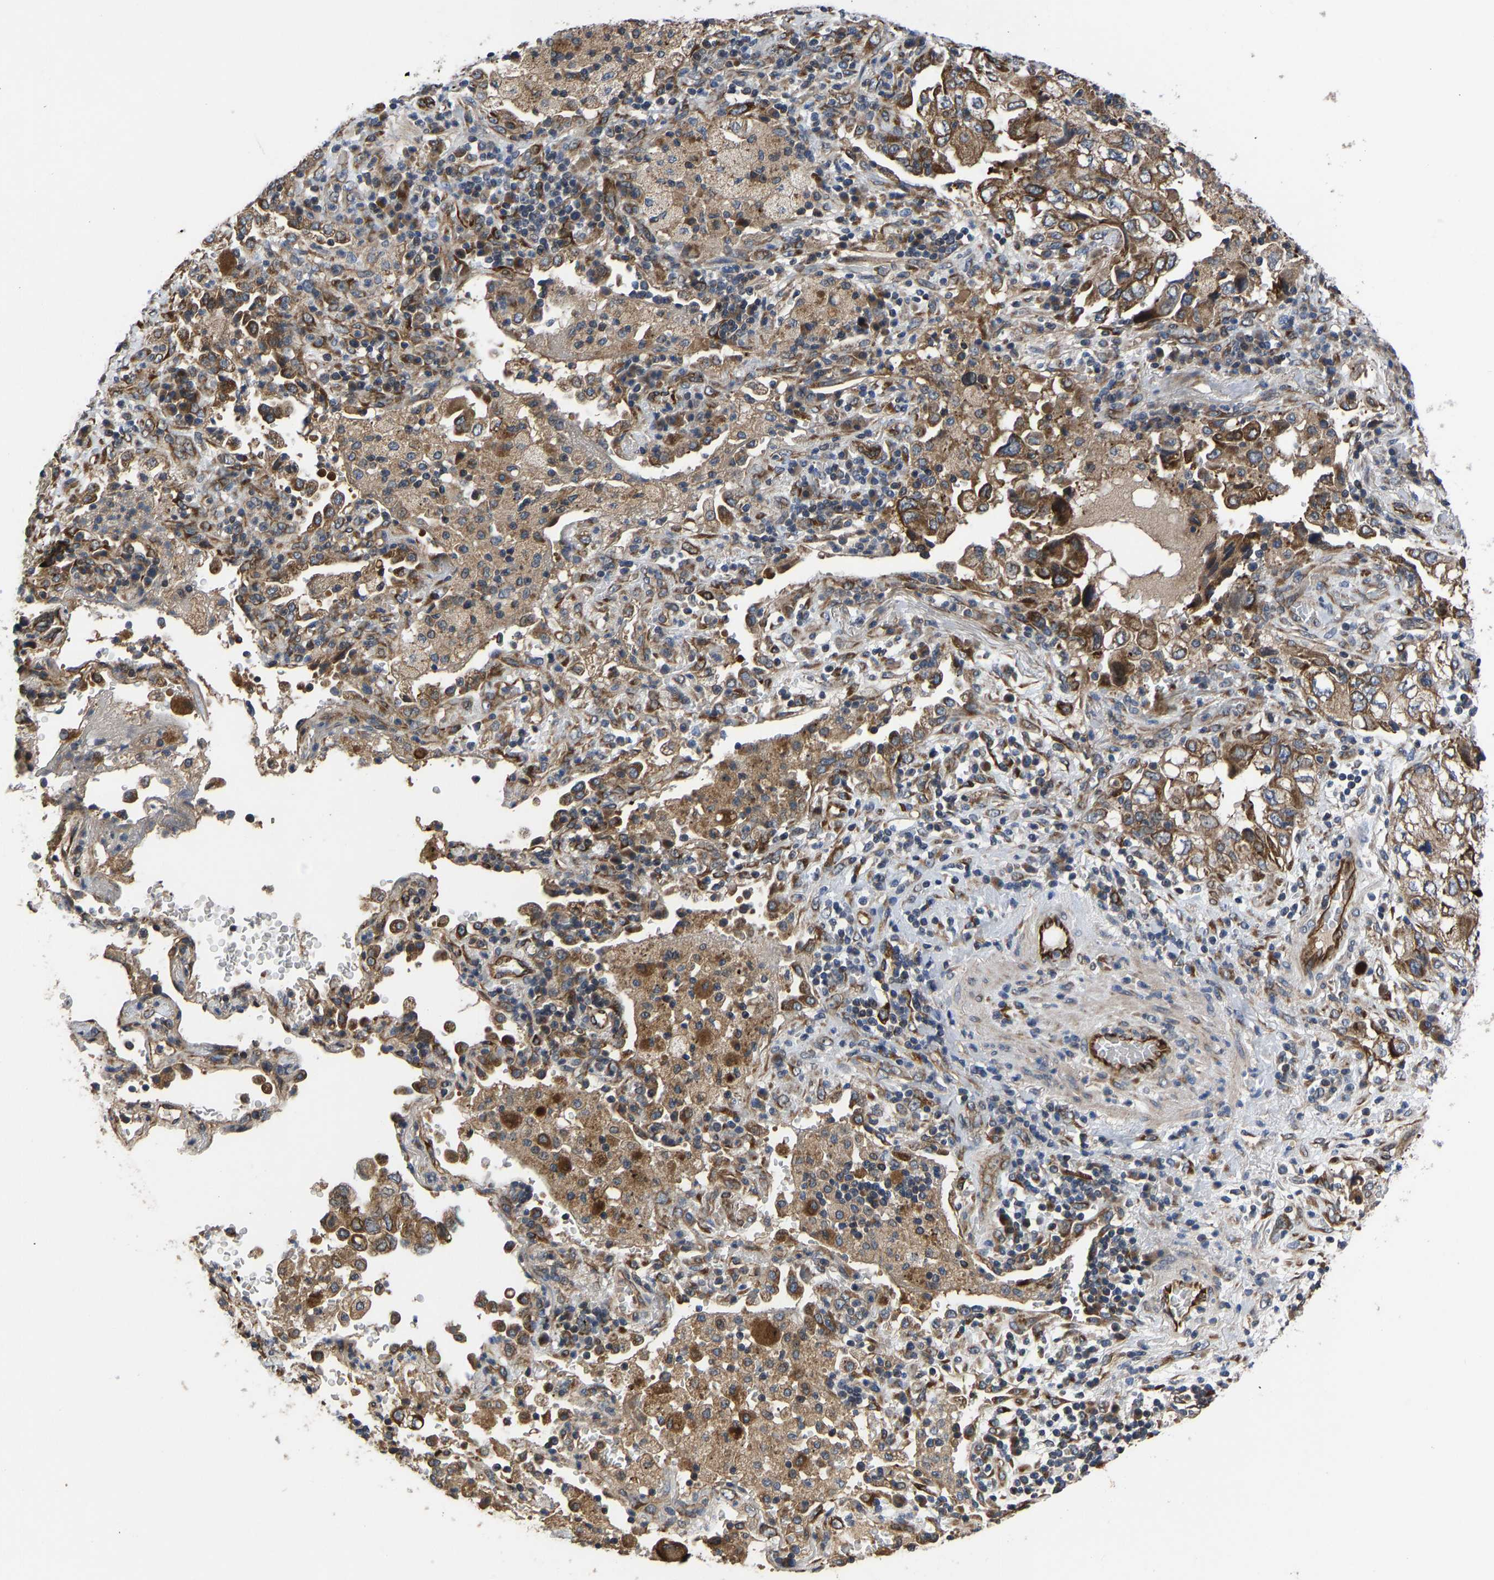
{"staining": {"intensity": "moderate", "quantity": "25%-75%", "location": "cytoplasmic/membranous"}, "tissue": "lung cancer", "cell_type": "Tumor cells", "image_type": "cancer", "snomed": [{"axis": "morphology", "description": "Adenocarcinoma, NOS"}, {"axis": "topography", "description": "Lung"}], "caption": "Brown immunohistochemical staining in lung cancer (adenocarcinoma) demonstrates moderate cytoplasmic/membranous expression in about 25%-75% of tumor cells.", "gene": "FRRS1", "patient": {"sex": "male", "age": 64}}